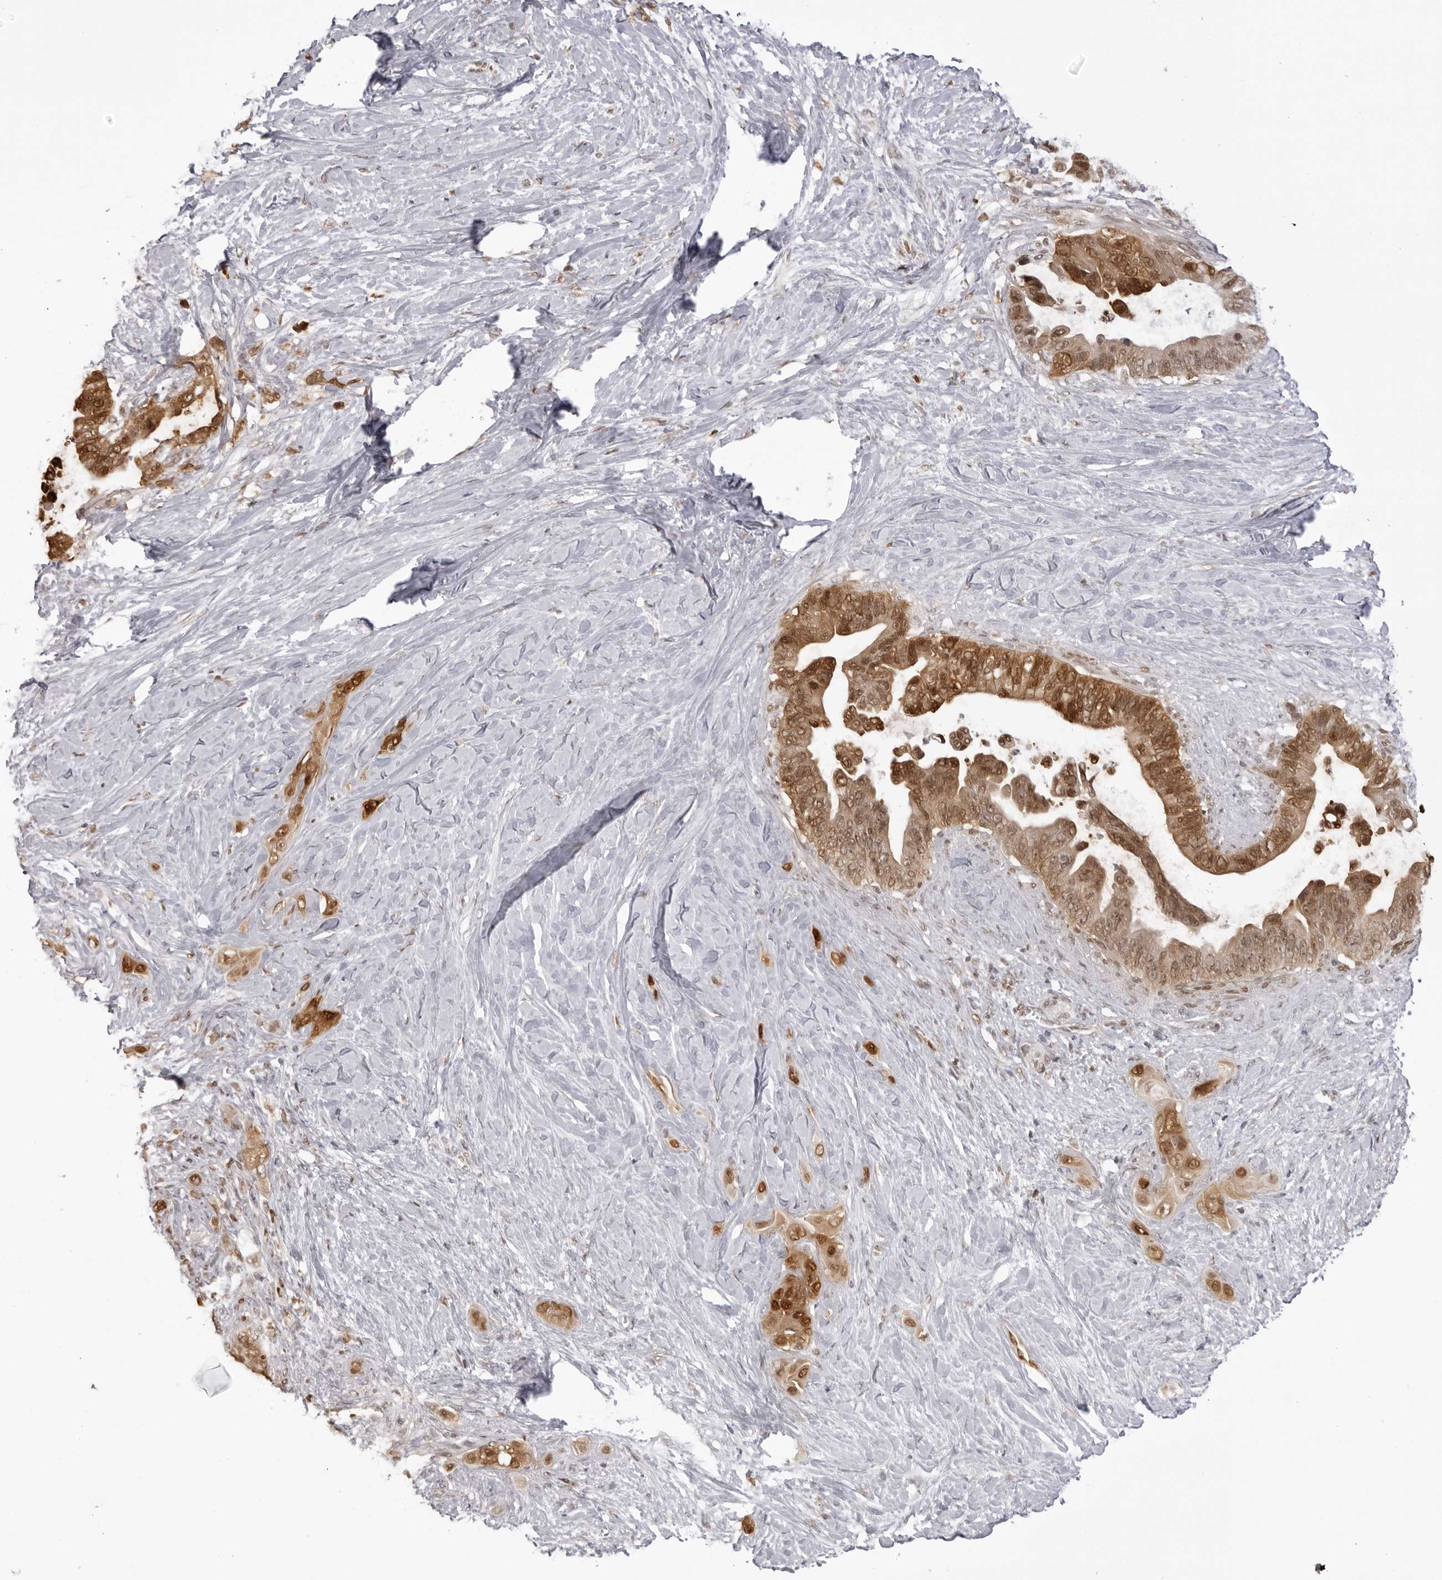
{"staining": {"intensity": "moderate", "quantity": ">75%", "location": "nuclear"}, "tissue": "pancreatic cancer", "cell_type": "Tumor cells", "image_type": "cancer", "snomed": [{"axis": "morphology", "description": "Adenocarcinoma, NOS"}, {"axis": "topography", "description": "Pancreas"}], "caption": "This histopathology image displays immunohistochemistry (IHC) staining of human pancreatic adenocarcinoma, with medium moderate nuclear staining in about >75% of tumor cells.", "gene": "HSPA4", "patient": {"sex": "female", "age": 72}}